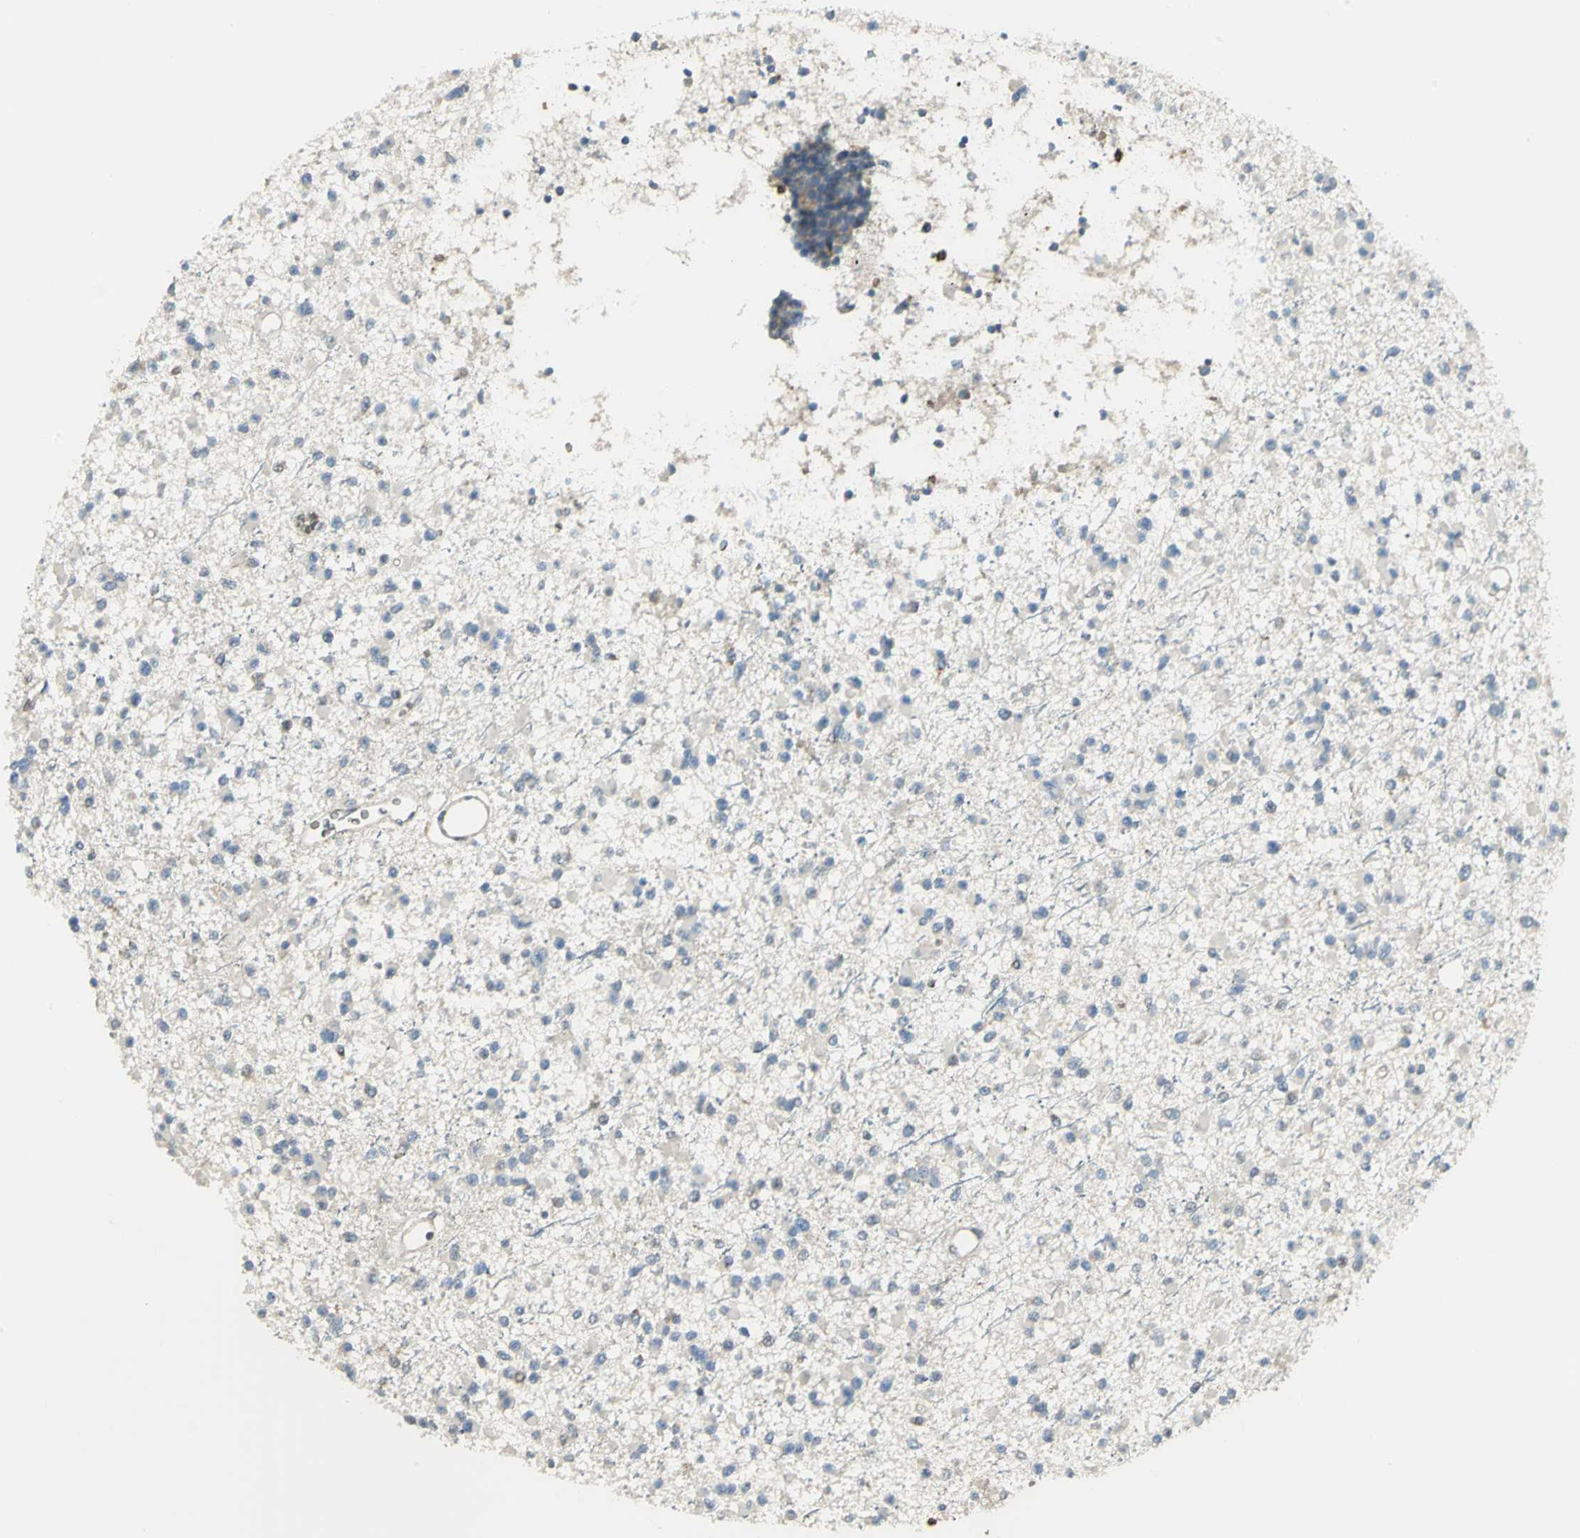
{"staining": {"intensity": "negative", "quantity": "none", "location": "none"}, "tissue": "glioma", "cell_type": "Tumor cells", "image_type": "cancer", "snomed": [{"axis": "morphology", "description": "Glioma, malignant, Low grade"}, {"axis": "topography", "description": "Brain"}], "caption": "Micrograph shows no significant protein staining in tumor cells of malignant glioma (low-grade). Nuclei are stained in blue.", "gene": "ANK1", "patient": {"sex": "female", "age": 22}}